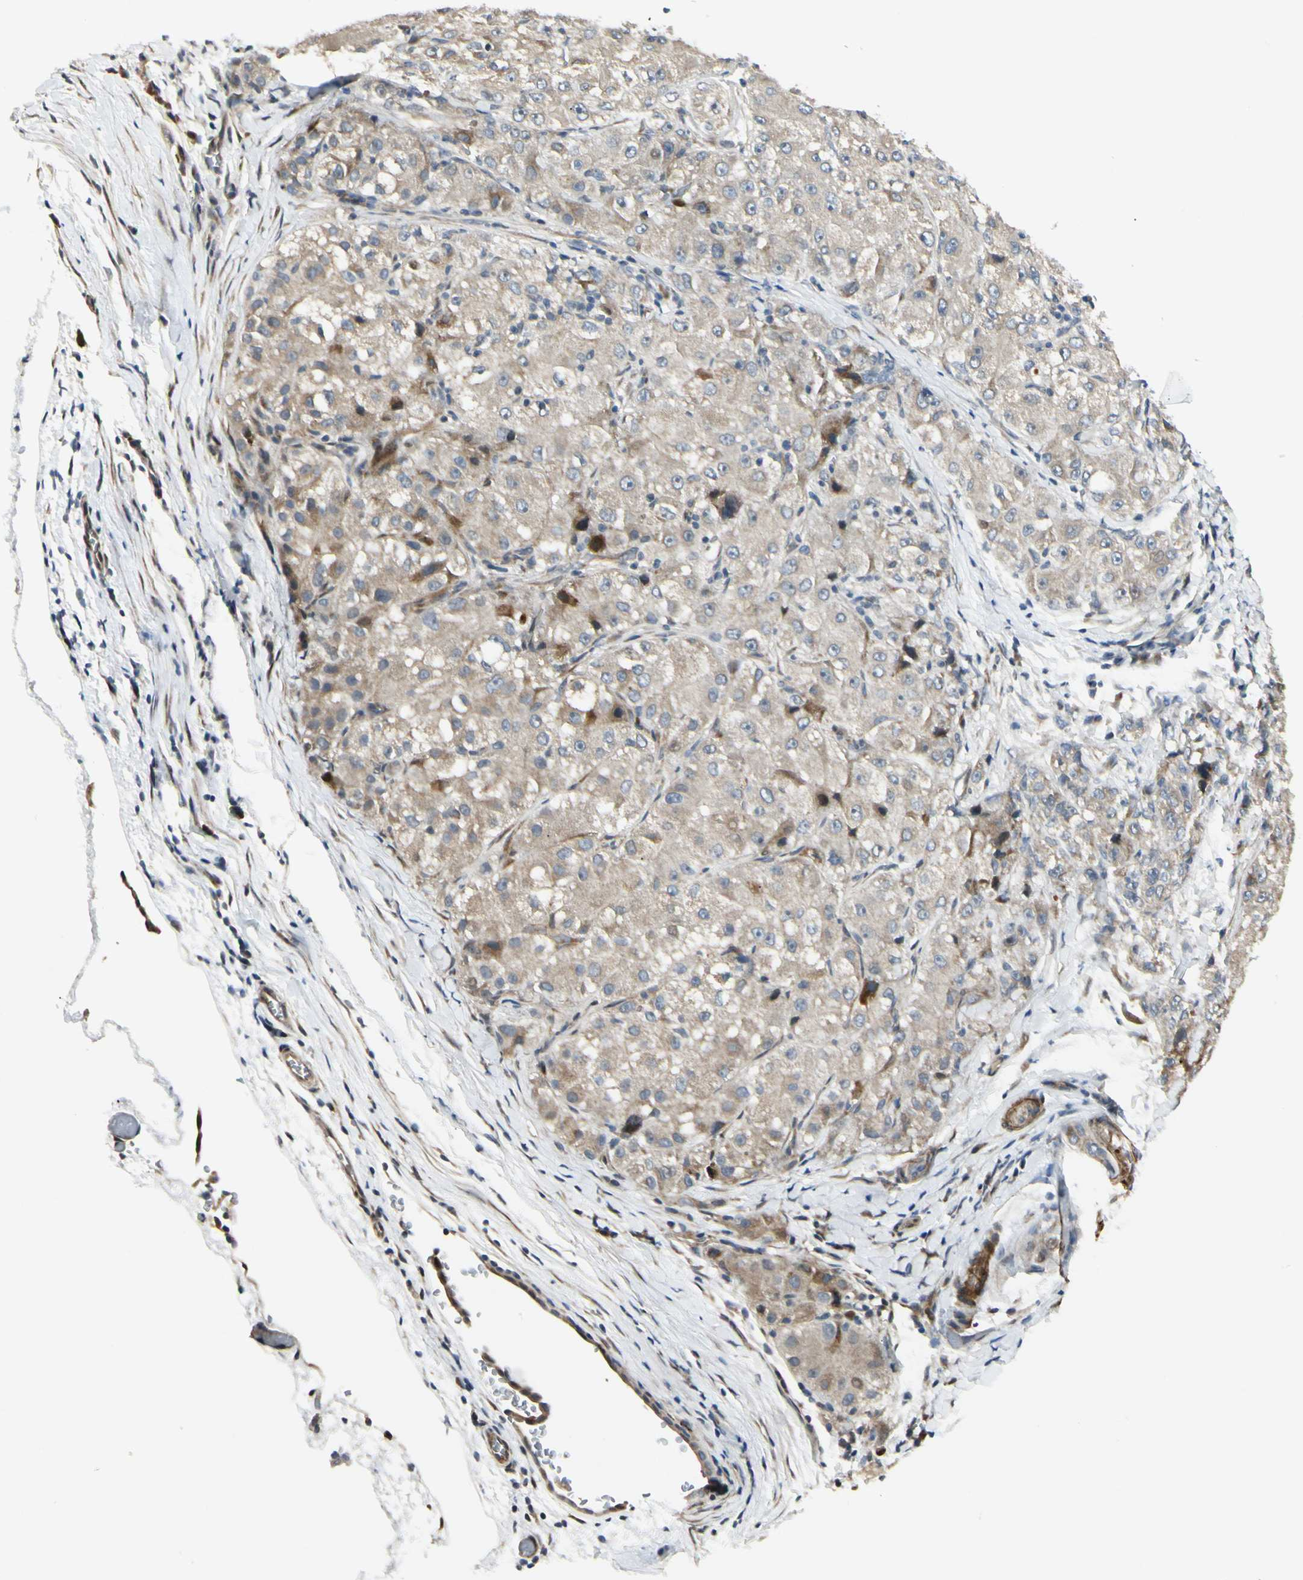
{"staining": {"intensity": "weak", "quantity": ">75%", "location": "cytoplasmic/membranous"}, "tissue": "liver cancer", "cell_type": "Tumor cells", "image_type": "cancer", "snomed": [{"axis": "morphology", "description": "Carcinoma, Hepatocellular, NOS"}, {"axis": "topography", "description": "Liver"}], "caption": "Immunohistochemical staining of liver hepatocellular carcinoma demonstrates low levels of weak cytoplasmic/membranous protein positivity in about >75% of tumor cells.", "gene": "P4HA3", "patient": {"sex": "male", "age": 80}}